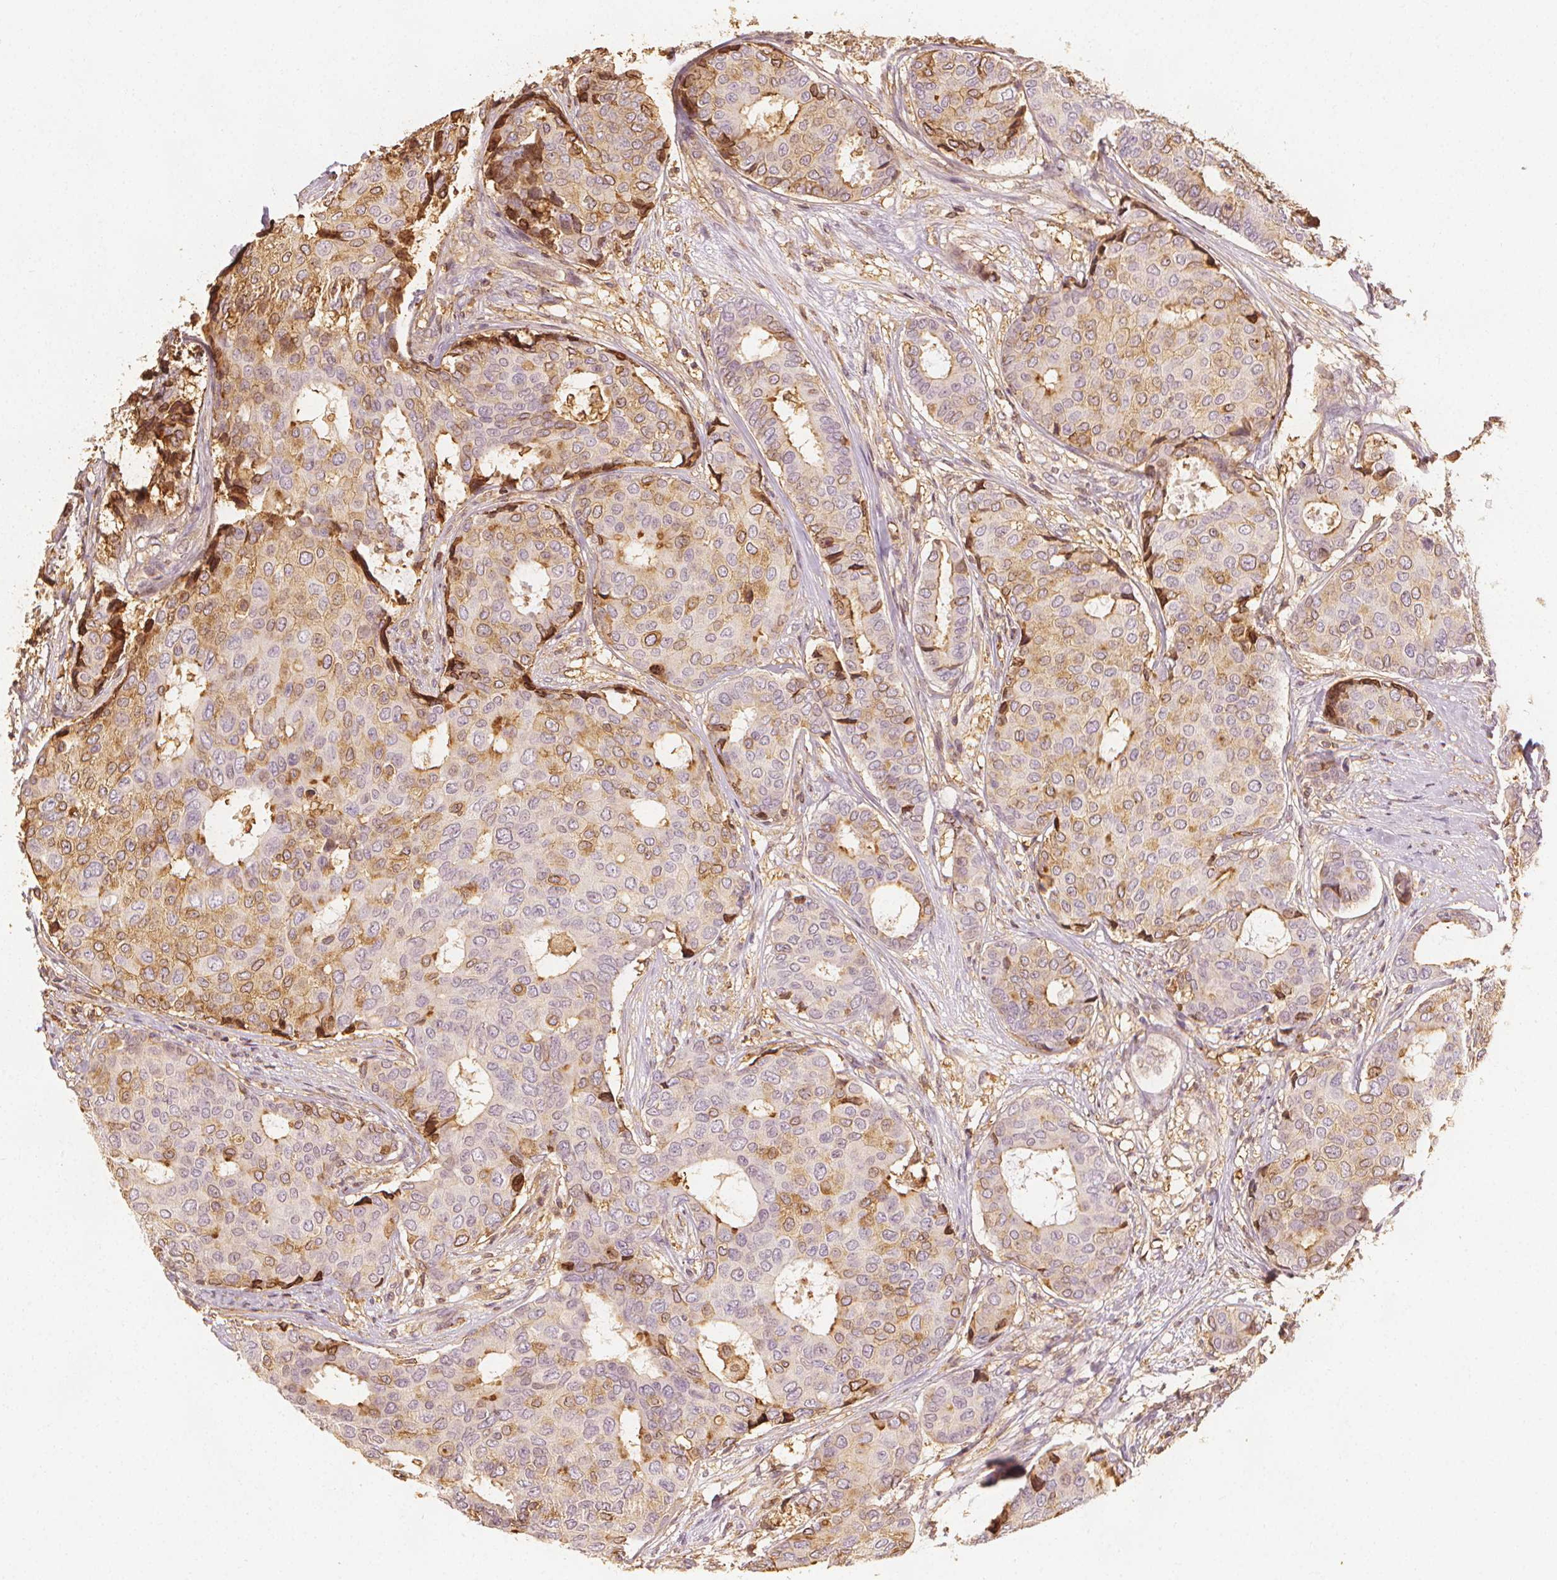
{"staining": {"intensity": "weak", "quantity": "25%-75%", "location": "cytoplasmic/membranous"}, "tissue": "breast cancer", "cell_type": "Tumor cells", "image_type": "cancer", "snomed": [{"axis": "morphology", "description": "Duct carcinoma"}, {"axis": "topography", "description": "Breast"}], "caption": "Approximately 25%-75% of tumor cells in invasive ductal carcinoma (breast) reveal weak cytoplasmic/membranous protein expression as visualized by brown immunohistochemical staining.", "gene": "ARHGAP26", "patient": {"sex": "female", "age": 75}}